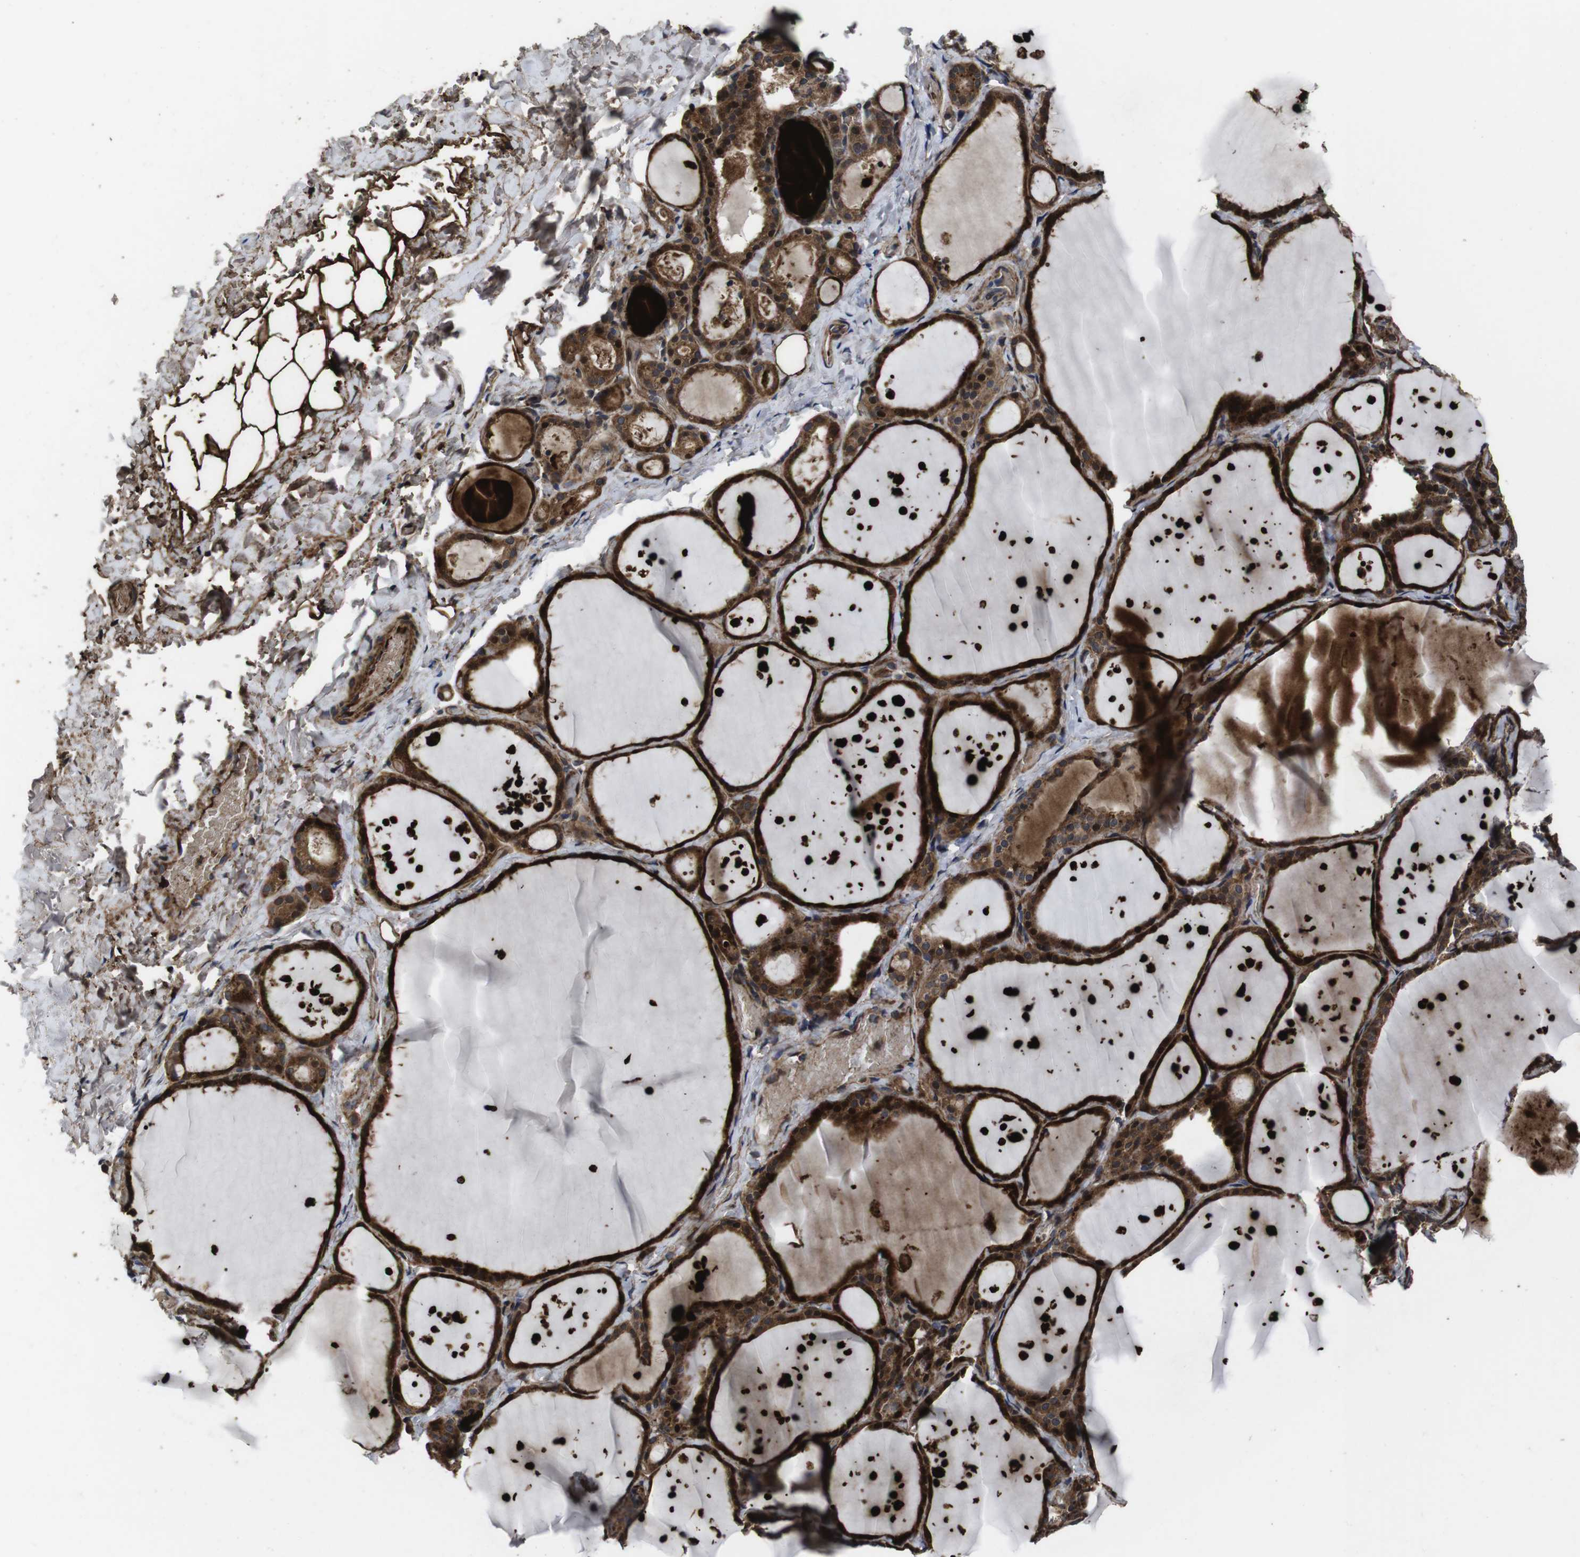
{"staining": {"intensity": "strong", "quantity": ">75%", "location": "cytoplasmic/membranous"}, "tissue": "thyroid gland", "cell_type": "Glandular cells", "image_type": "normal", "snomed": [{"axis": "morphology", "description": "Normal tissue, NOS"}, {"axis": "topography", "description": "Thyroid gland"}], "caption": "Protein positivity by IHC displays strong cytoplasmic/membranous expression in approximately >75% of glandular cells in unremarkable thyroid gland.", "gene": "SMYD3", "patient": {"sex": "female", "age": 44}}